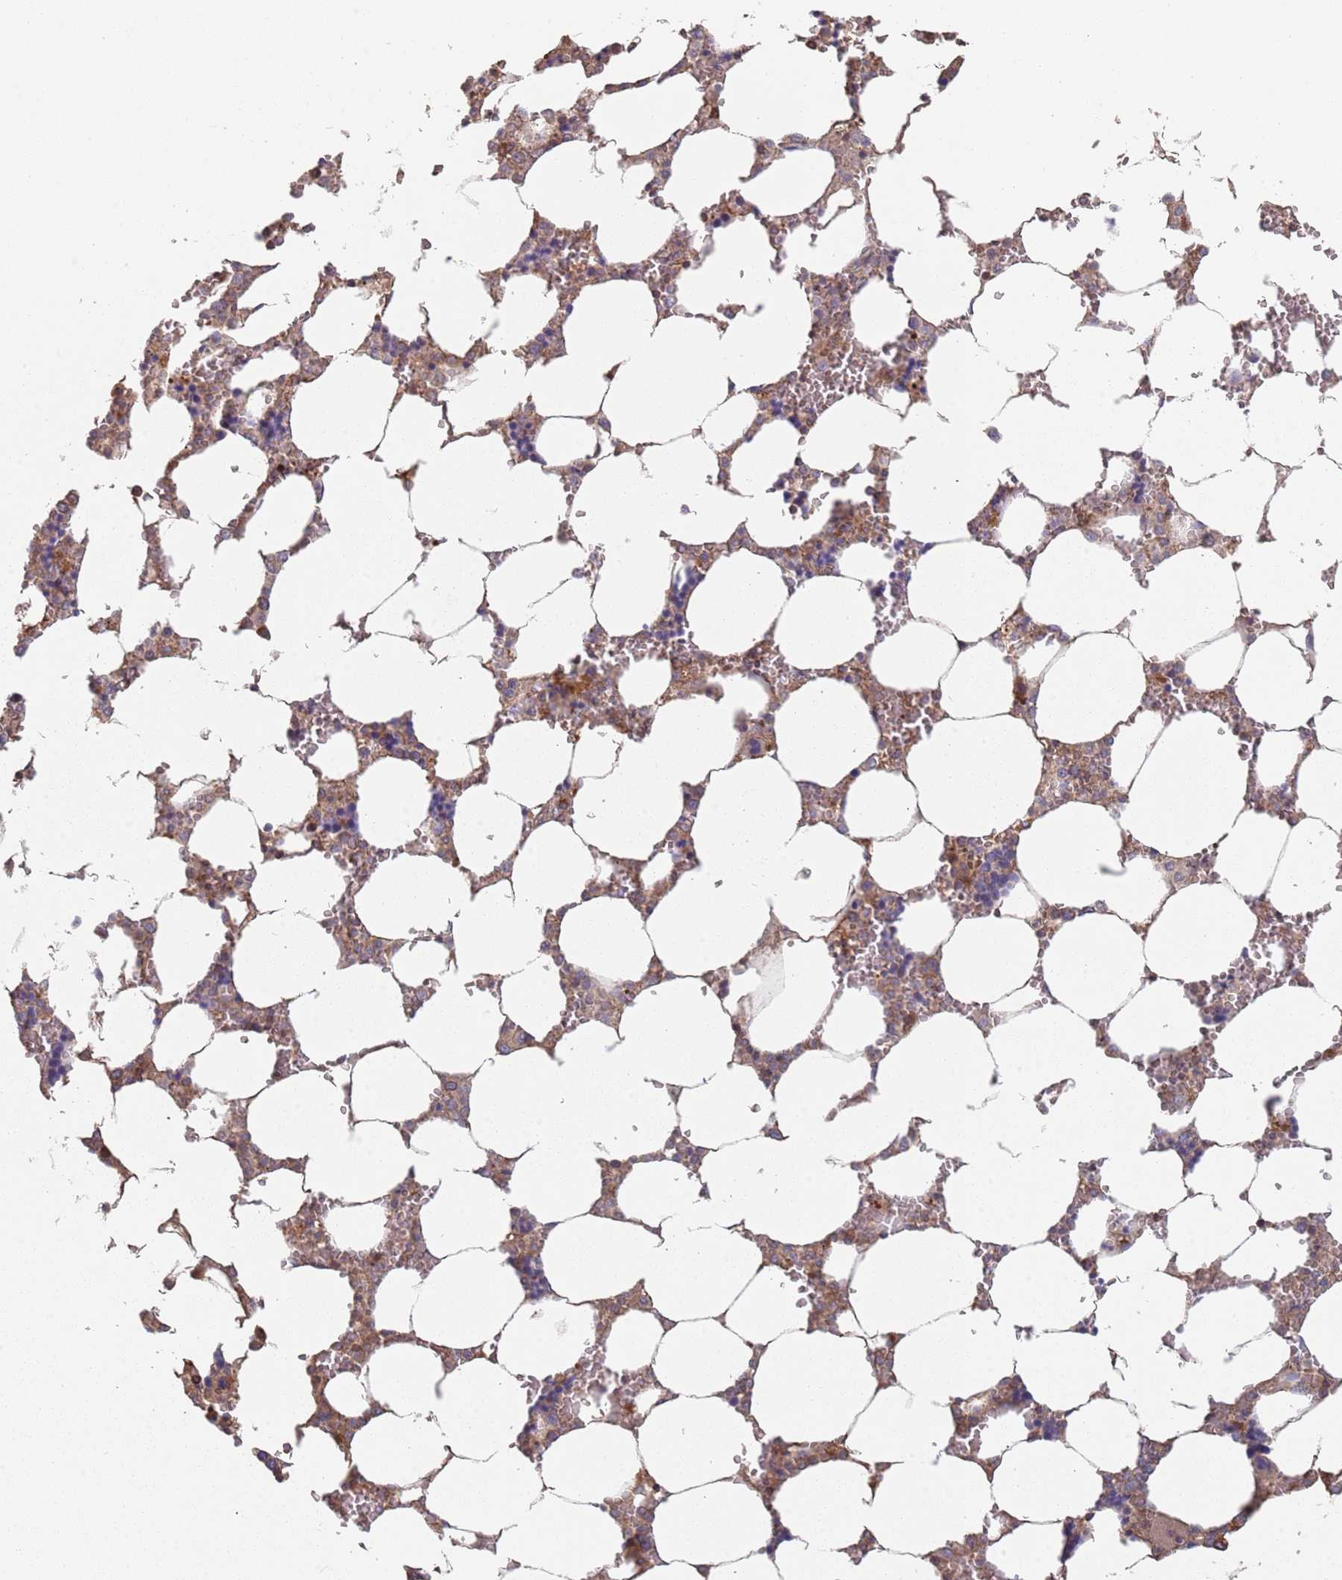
{"staining": {"intensity": "weak", "quantity": "25%-75%", "location": "cytoplasmic/membranous"}, "tissue": "bone marrow", "cell_type": "Hematopoietic cells", "image_type": "normal", "snomed": [{"axis": "morphology", "description": "Normal tissue, NOS"}, {"axis": "topography", "description": "Bone marrow"}], "caption": "This photomicrograph shows immunohistochemistry staining of unremarkable bone marrow, with low weak cytoplasmic/membranous positivity in about 25%-75% of hematopoietic cells.", "gene": "GDI1", "patient": {"sex": "male", "age": 64}}